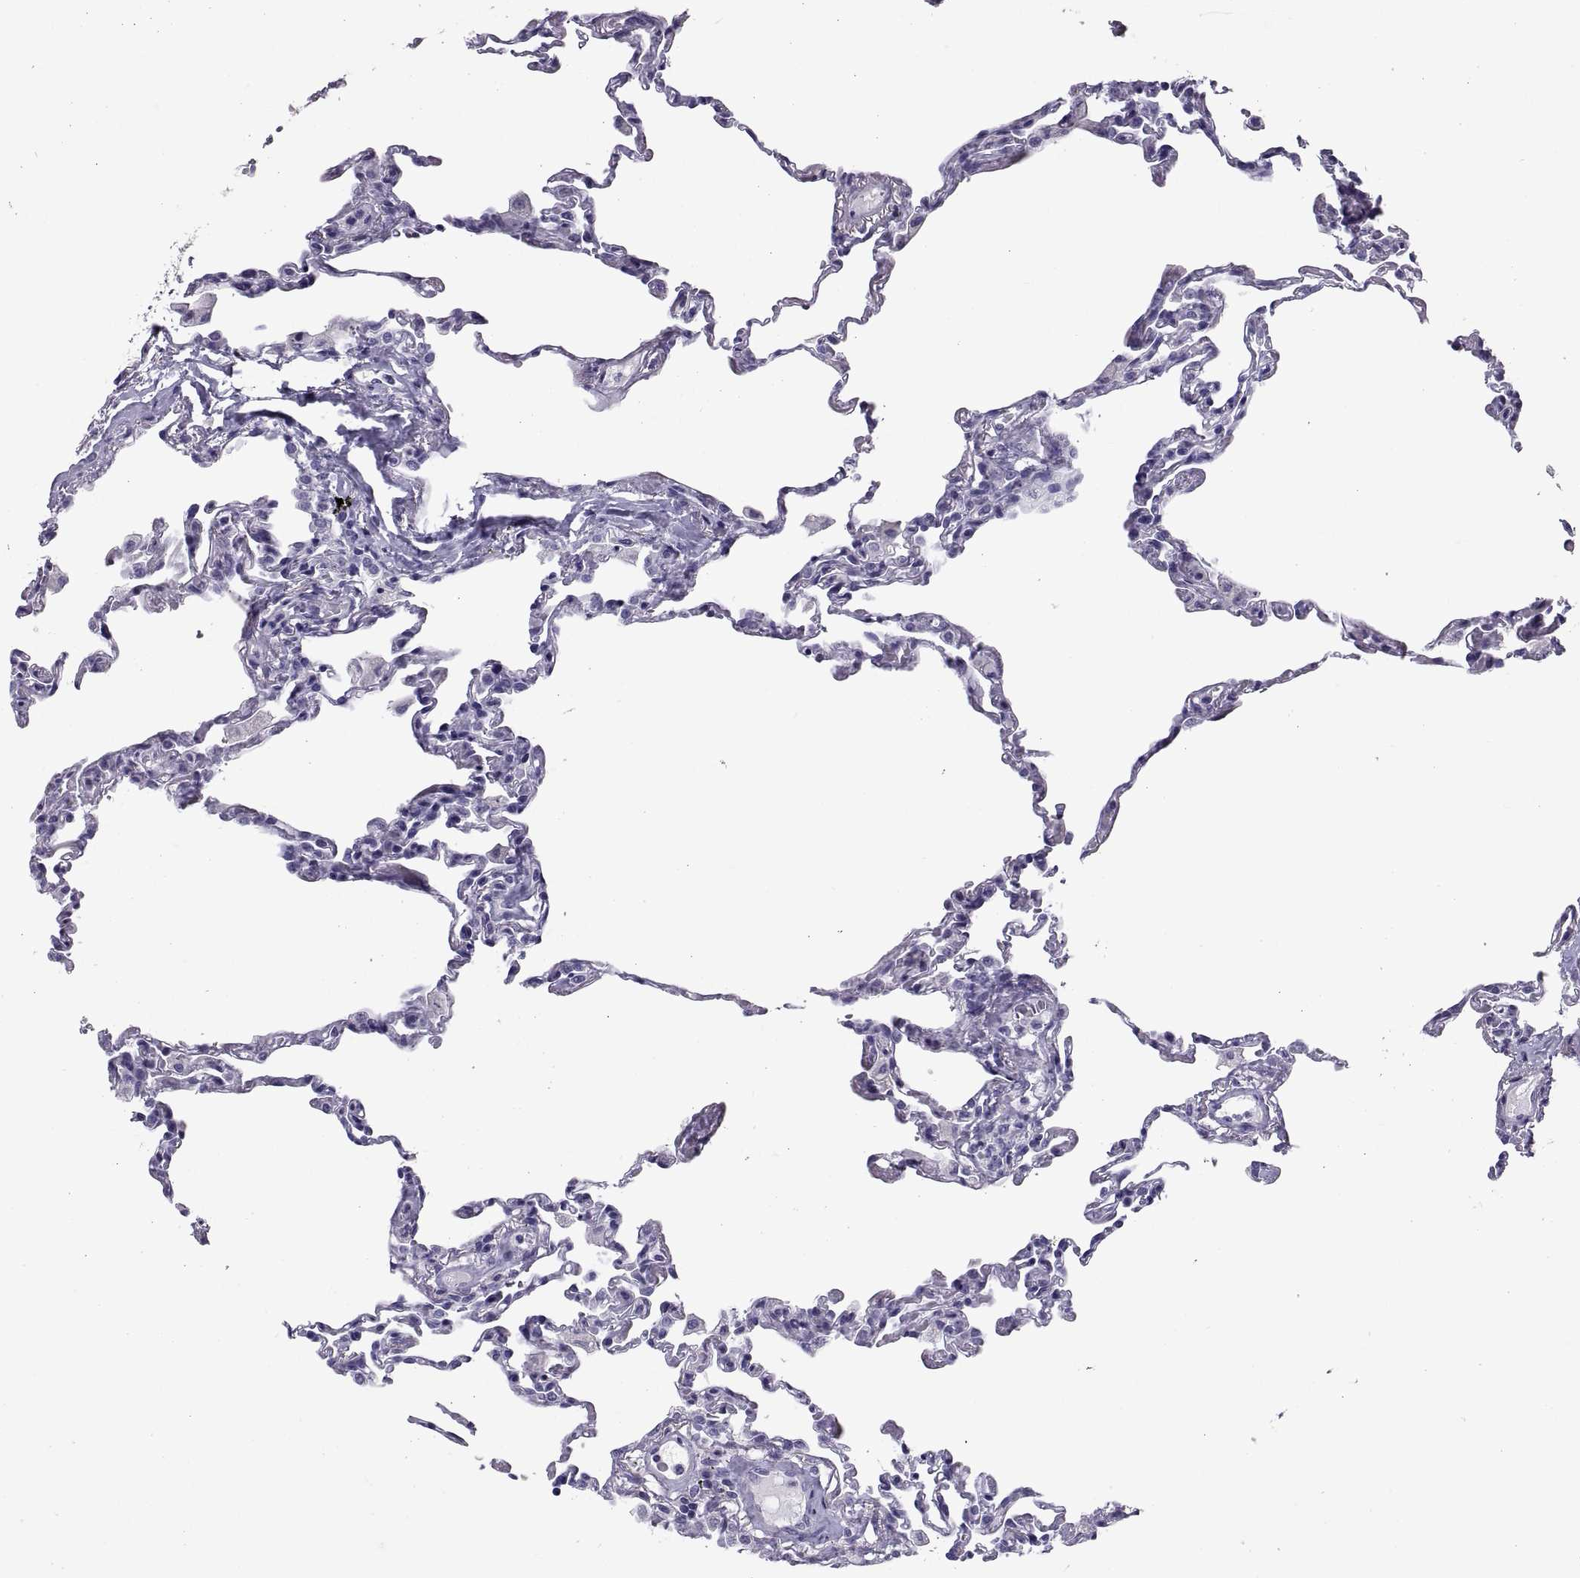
{"staining": {"intensity": "negative", "quantity": "none", "location": "none"}, "tissue": "lung", "cell_type": "Alveolar cells", "image_type": "normal", "snomed": [{"axis": "morphology", "description": "Normal tissue, NOS"}, {"axis": "topography", "description": "Lung"}], "caption": "IHC photomicrograph of normal lung stained for a protein (brown), which reveals no staining in alveolar cells. (Immunohistochemistry (ihc), brightfield microscopy, high magnification).", "gene": "RGS20", "patient": {"sex": "female", "age": 57}}